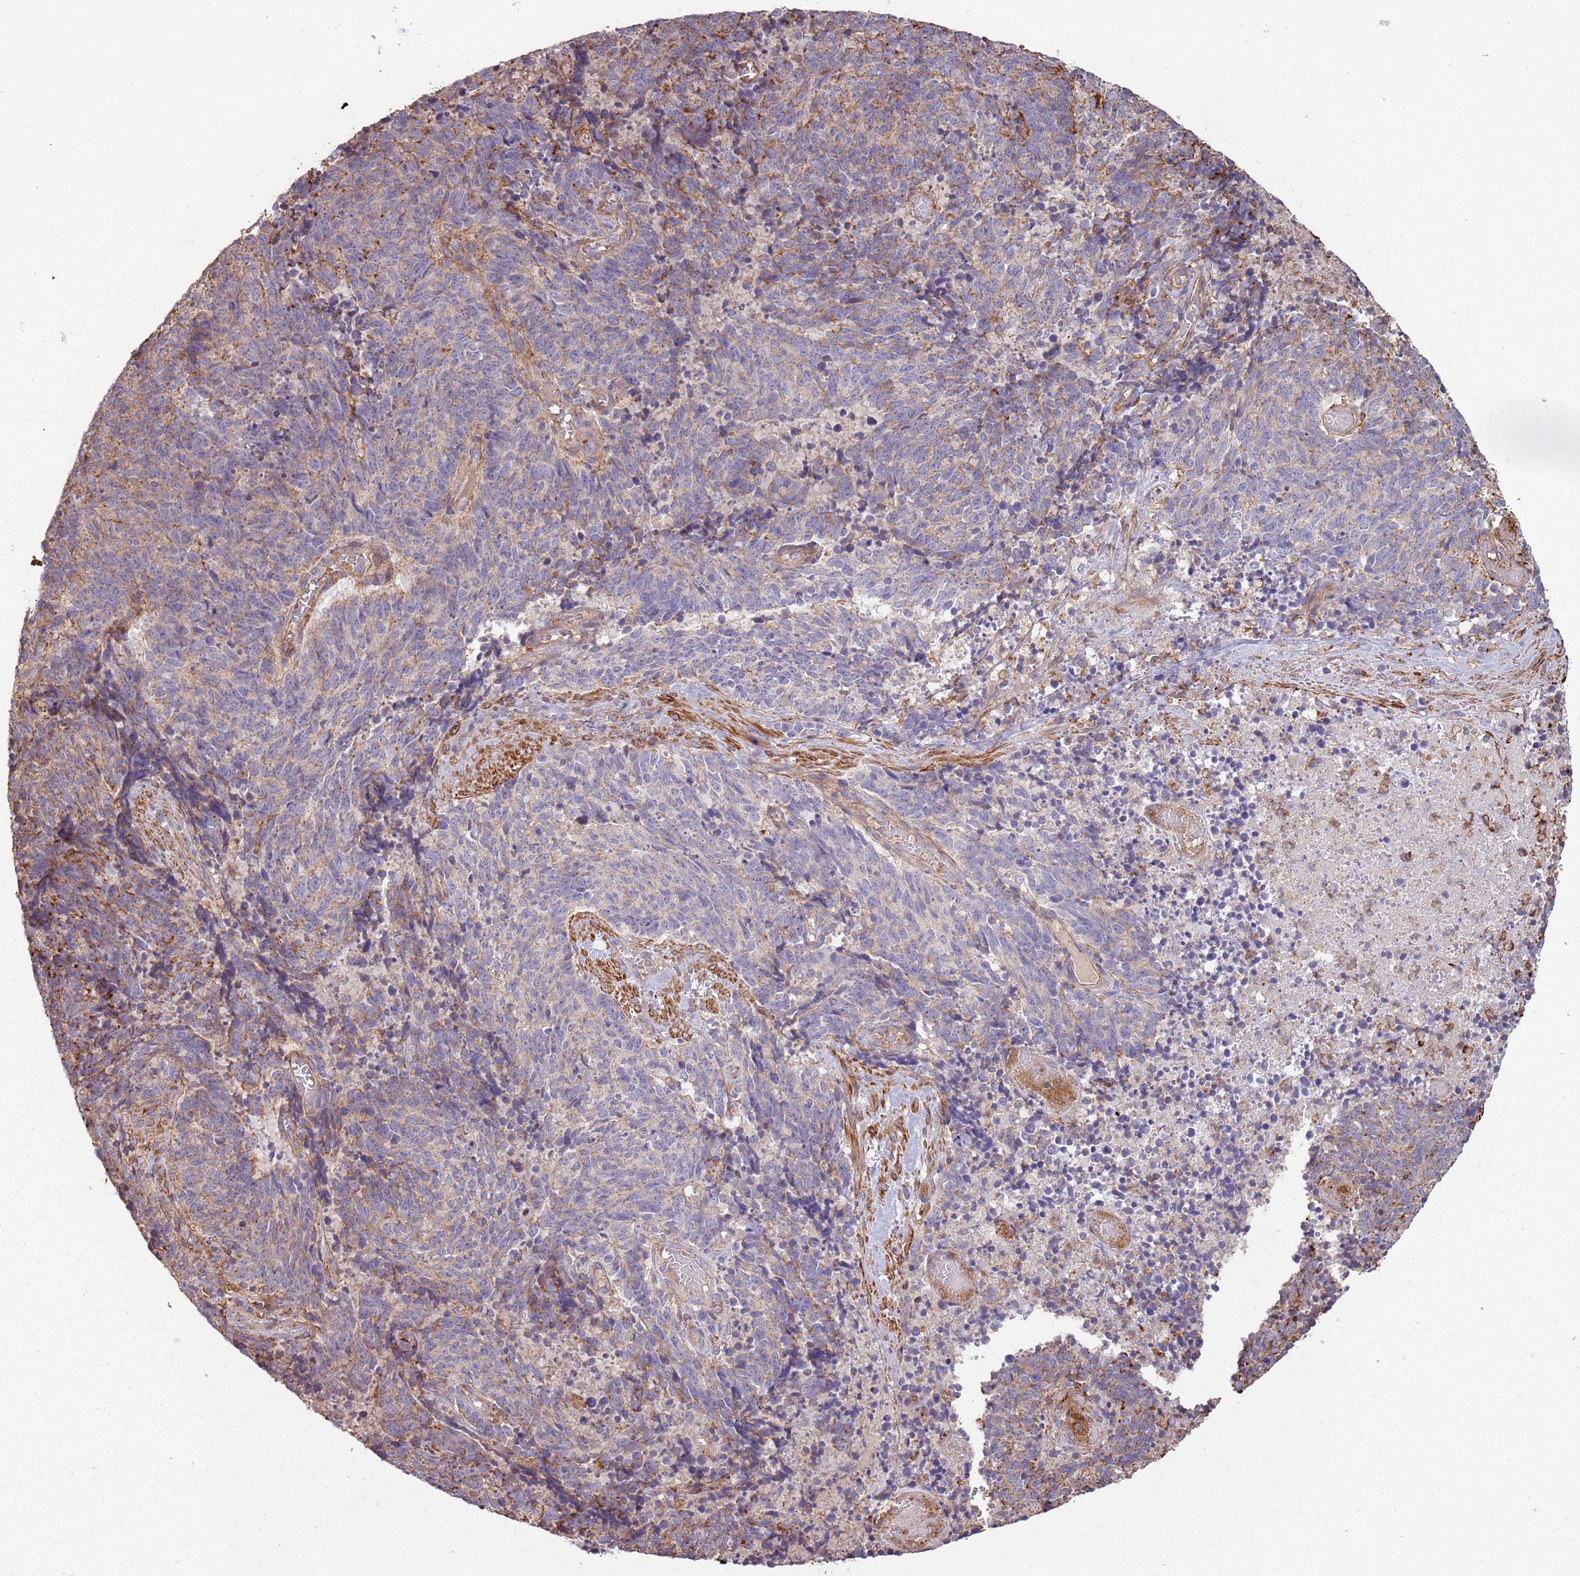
{"staining": {"intensity": "weak", "quantity": "25%-75%", "location": "cytoplasmic/membranous"}, "tissue": "cervical cancer", "cell_type": "Tumor cells", "image_type": "cancer", "snomed": [{"axis": "morphology", "description": "Squamous cell carcinoma, NOS"}, {"axis": "topography", "description": "Cervix"}], "caption": "IHC (DAB (3,3'-diaminobenzidine)) staining of cervical cancer displays weak cytoplasmic/membranous protein expression in approximately 25%-75% of tumor cells. (brown staining indicates protein expression, while blue staining denotes nuclei).", "gene": "FECH", "patient": {"sex": "female", "age": 29}}